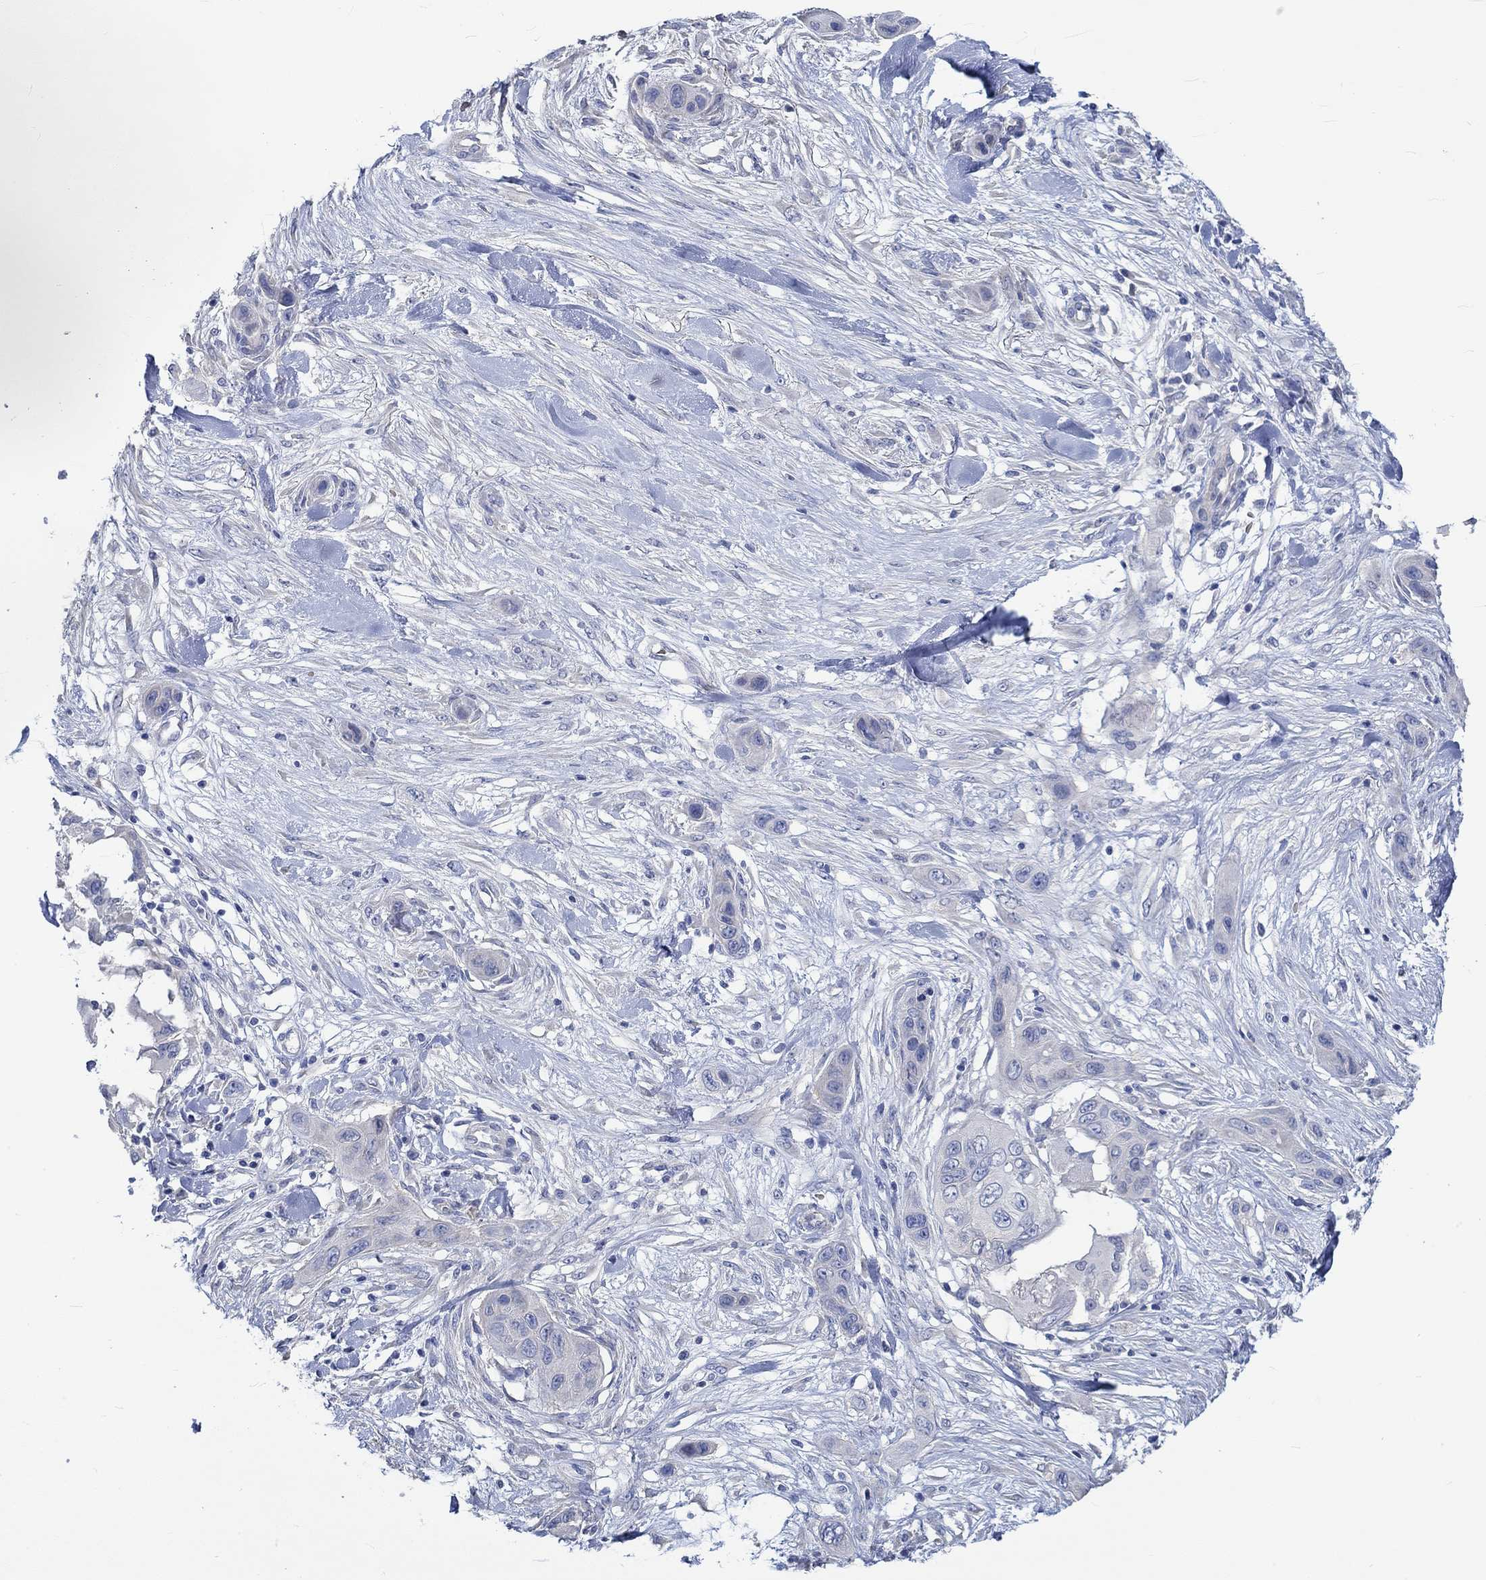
{"staining": {"intensity": "negative", "quantity": "none", "location": "none"}, "tissue": "skin cancer", "cell_type": "Tumor cells", "image_type": "cancer", "snomed": [{"axis": "morphology", "description": "Squamous cell carcinoma, NOS"}, {"axis": "topography", "description": "Skin"}], "caption": "Tumor cells show no significant protein staining in skin cancer (squamous cell carcinoma). (Brightfield microscopy of DAB immunohistochemistry (IHC) at high magnification).", "gene": "KCNA1", "patient": {"sex": "male", "age": 79}}